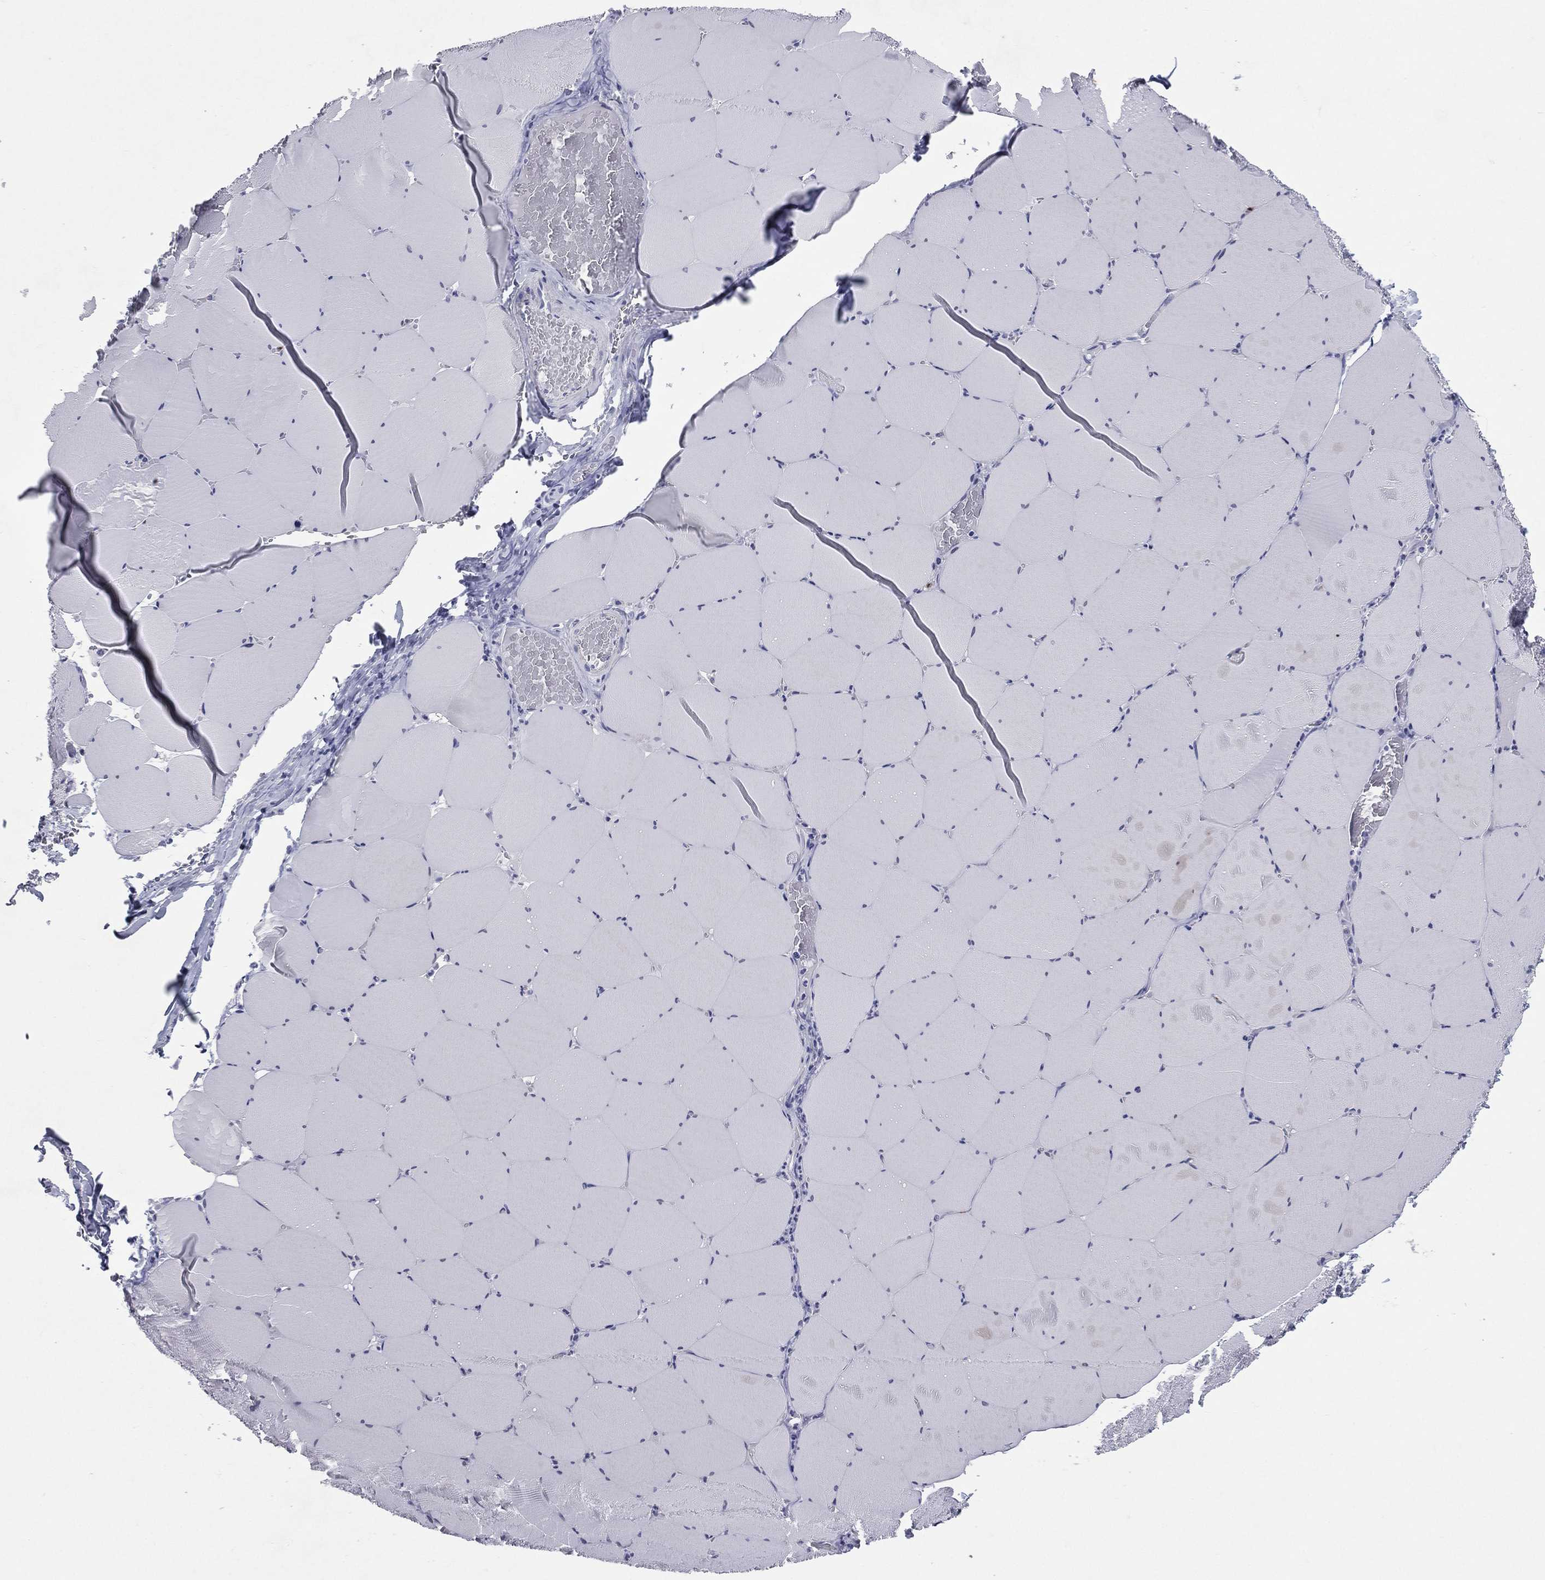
{"staining": {"intensity": "negative", "quantity": "none", "location": "none"}, "tissue": "skeletal muscle", "cell_type": "Myocytes", "image_type": "normal", "snomed": [{"axis": "morphology", "description": "Normal tissue, NOS"}, {"axis": "morphology", "description": "Malignant melanoma, Metastatic site"}, {"axis": "topography", "description": "Skeletal muscle"}], "caption": "Immunohistochemical staining of normal human skeletal muscle reveals no significant staining in myocytes. The staining is performed using DAB (3,3'-diaminobenzidine) brown chromogen with nuclei counter-stained in using hematoxylin.", "gene": "HLA", "patient": {"sex": "male", "age": 50}}